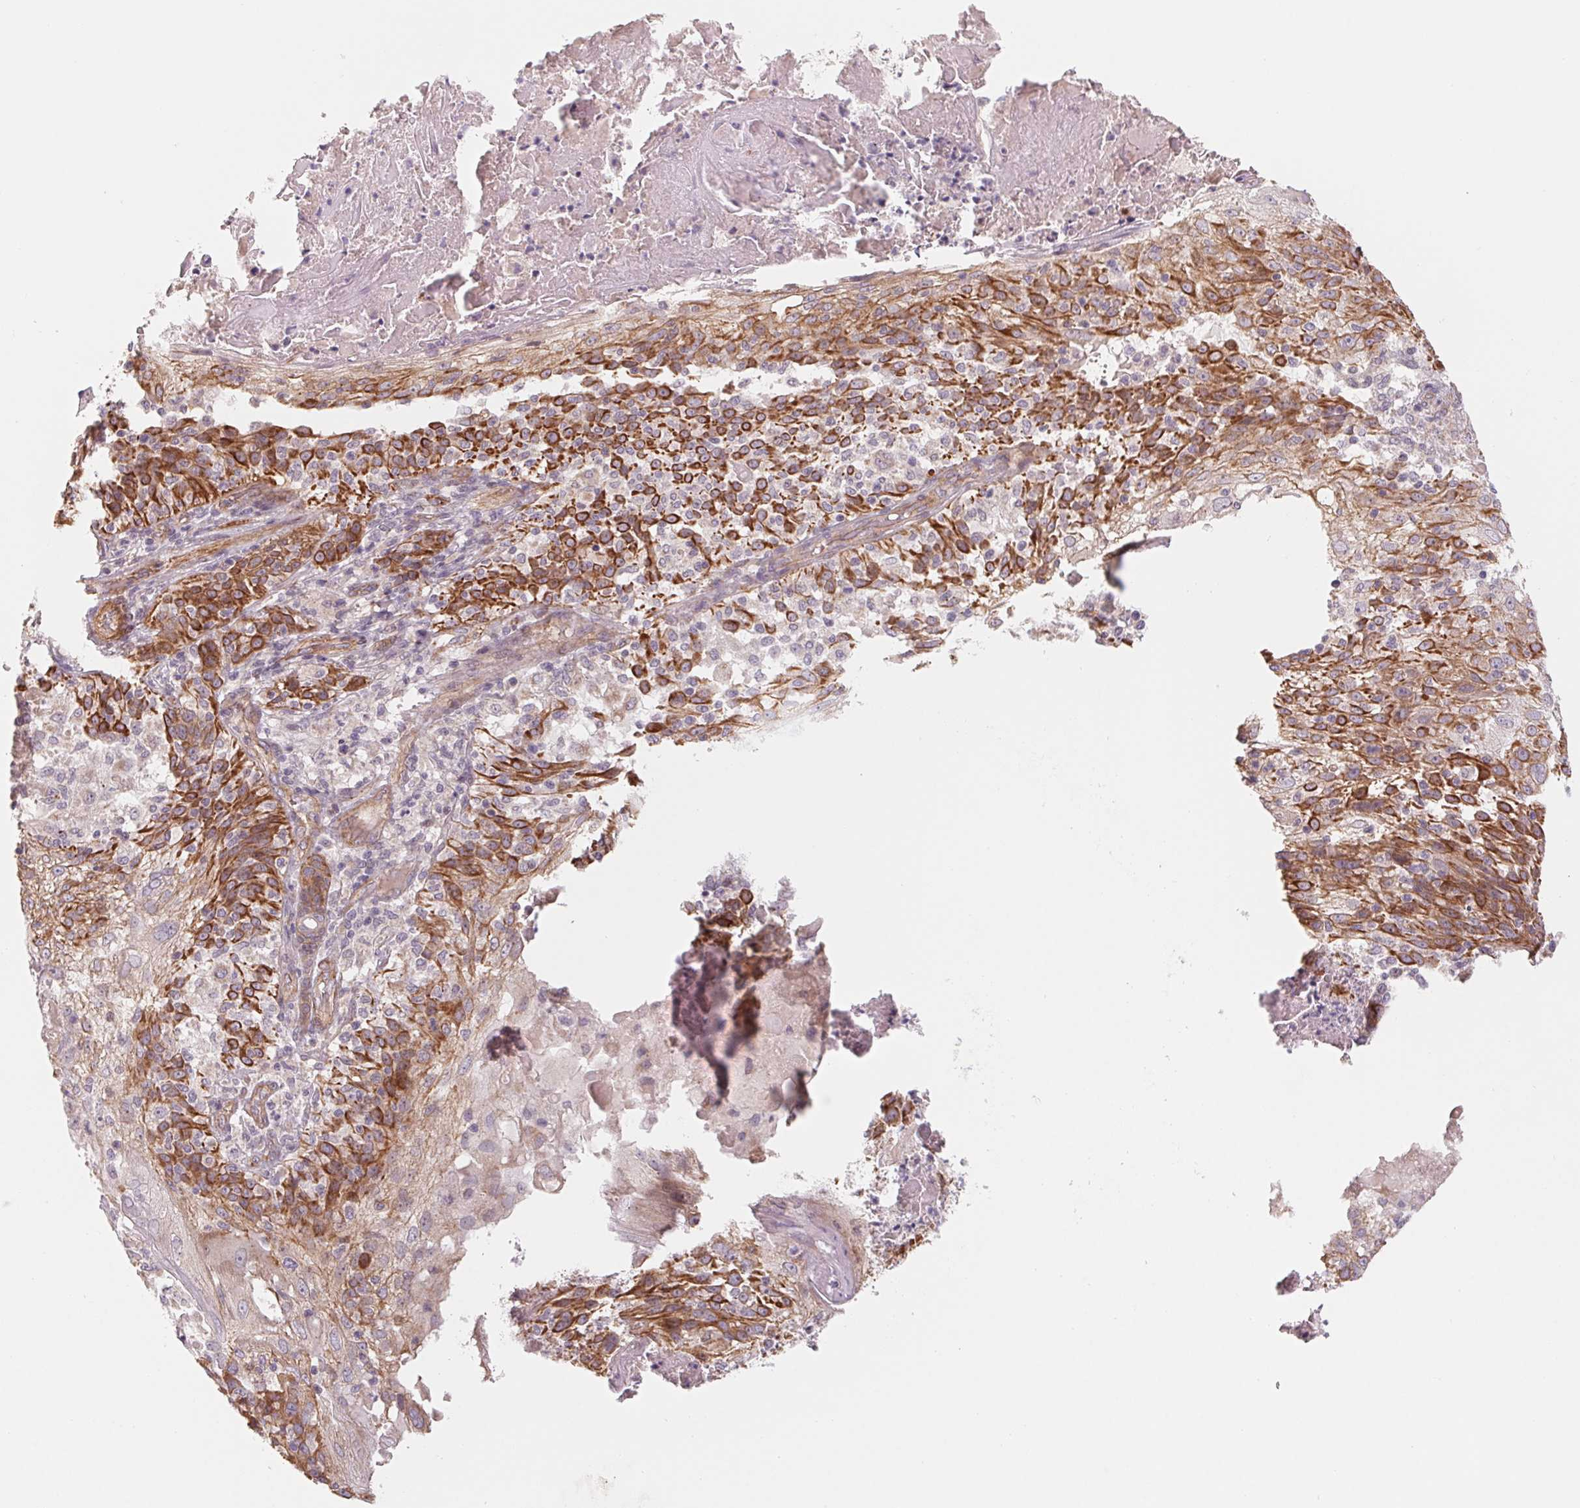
{"staining": {"intensity": "strong", "quantity": "<25%", "location": "cytoplasmic/membranous"}, "tissue": "skin cancer", "cell_type": "Tumor cells", "image_type": "cancer", "snomed": [{"axis": "morphology", "description": "Normal tissue, NOS"}, {"axis": "morphology", "description": "Squamous cell carcinoma, NOS"}, {"axis": "topography", "description": "Skin"}], "caption": "Immunohistochemical staining of human skin cancer exhibits strong cytoplasmic/membranous protein positivity in about <25% of tumor cells.", "gene": "CCDC112", "patient": {"sex": "female", "age": 83}}